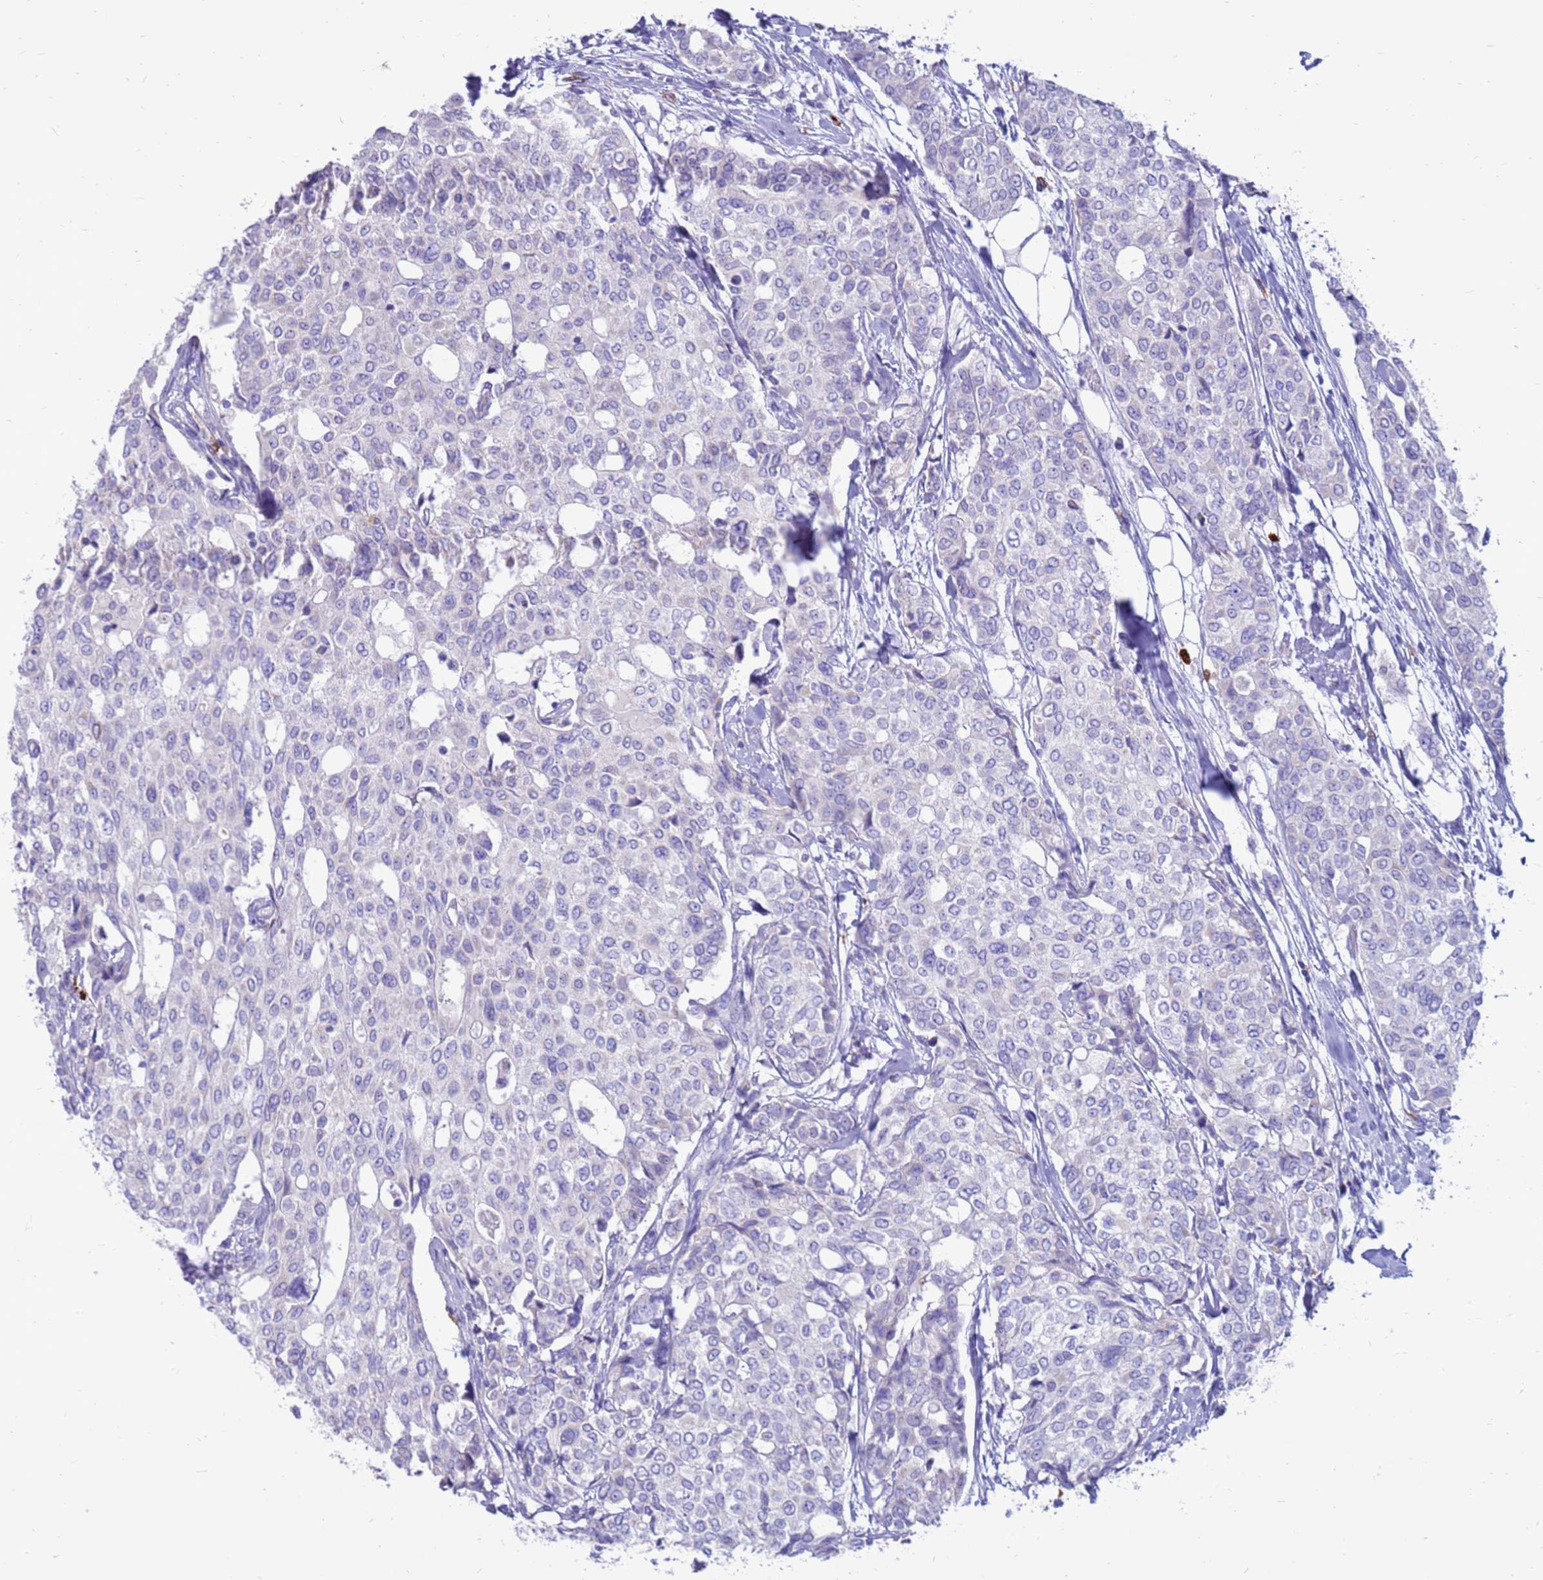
{"staining": {"intensity": "negative", "quantity": "none", "location": "none"}, "tissue": "breast cancer", "cell_type": "Tumor cells", "image_type": "cancer", "snomed": [{"axis": "morphology", "description": "Lobular carcinoma"}, {"axis": "topography", "description": "Breast"}], "caption": "Histopathology image shows no protein positivity in tumor cells of breast cancer (lobular carcinoma) tissue.", "gene": "PDE10A", "patient": {"sex": "female", "age": 51}}